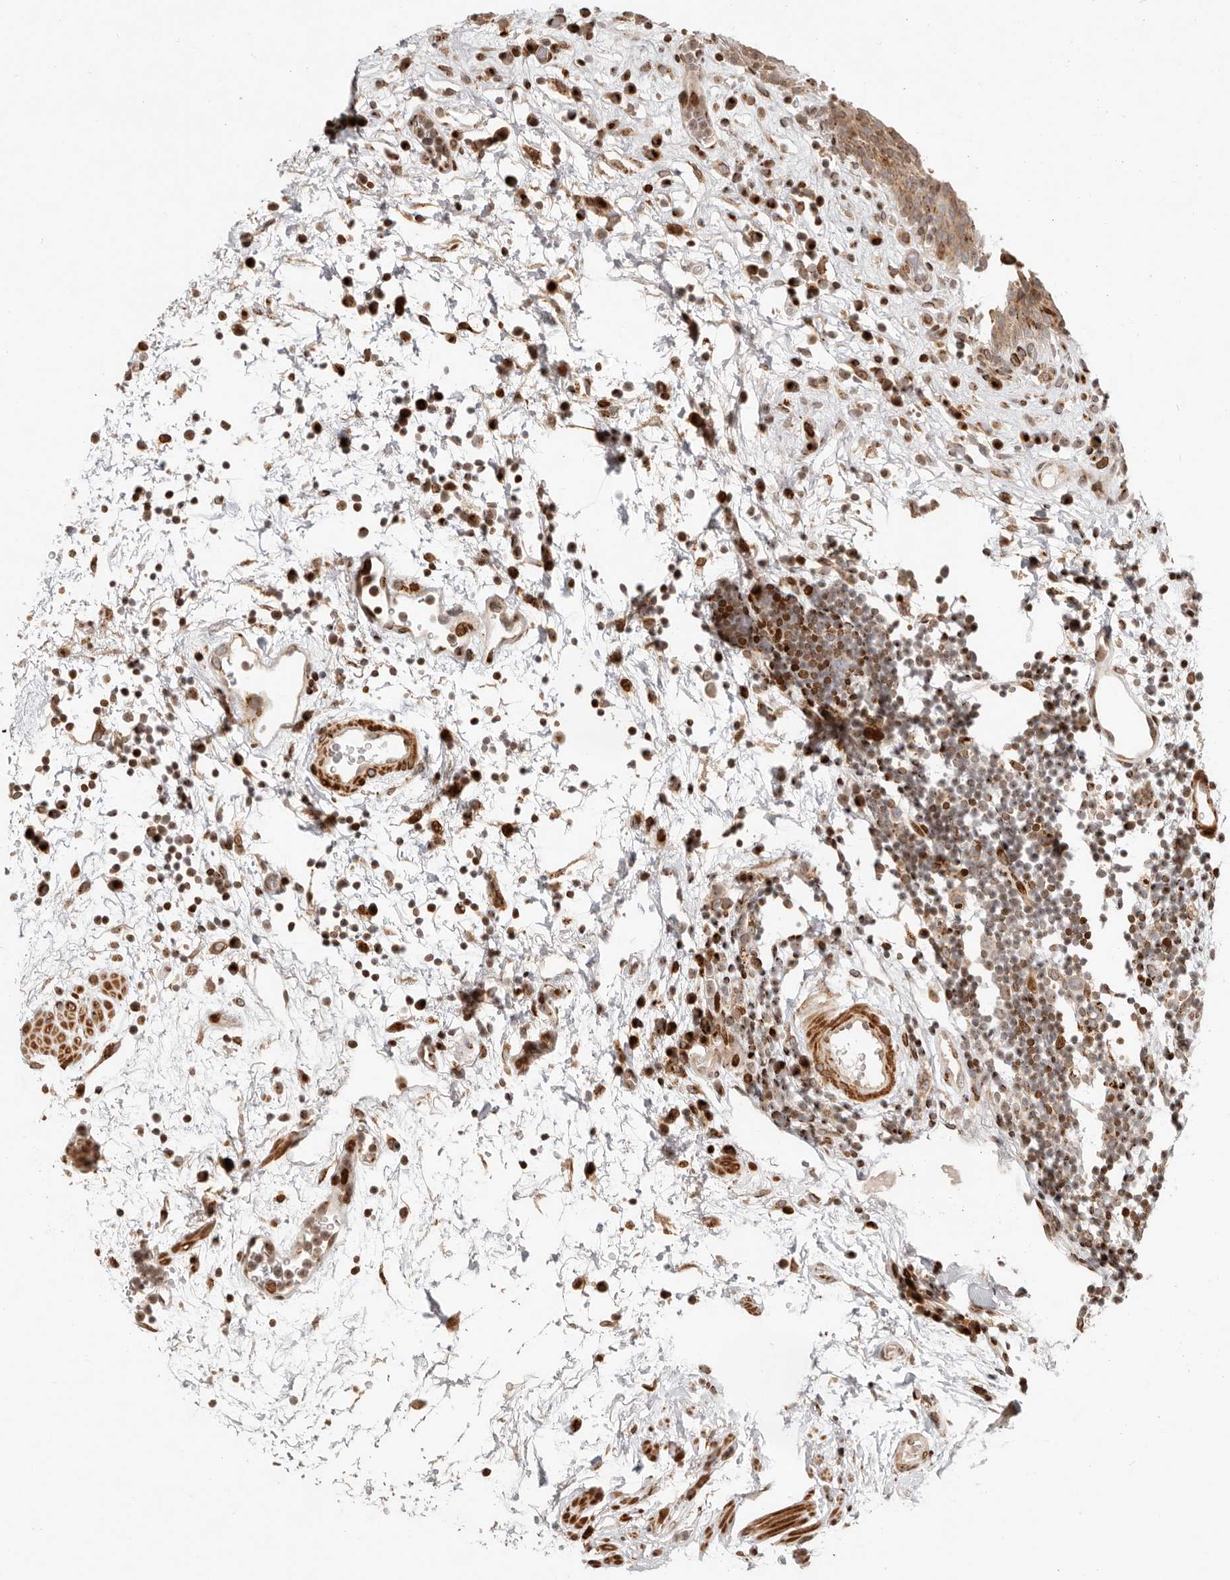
{"staining": {"intensity": "moderate", "quantity": ">75%", "location": "cytoplasmic/membranous,nuclear"}, "tissue": "urinary bladder", "cell_type": "Urothelial cells", "image_type": "normal", "snomed": [{"axis": "morphology", "description": "Normal tissue, NOS"}, {"axis": "morphology", "description": "Inflammation, NOS"}, {"axis": "topography", "description": "Urinary bladder"}], "caption": "Urinary bladder stained for a protein shows moderate cytoplasmic/membranous,nuclear positivity in urothelial cells. Nuclei are stained in blue.", "gene": "TRIM4", "patient": {"sex": "female", "age": 75}}